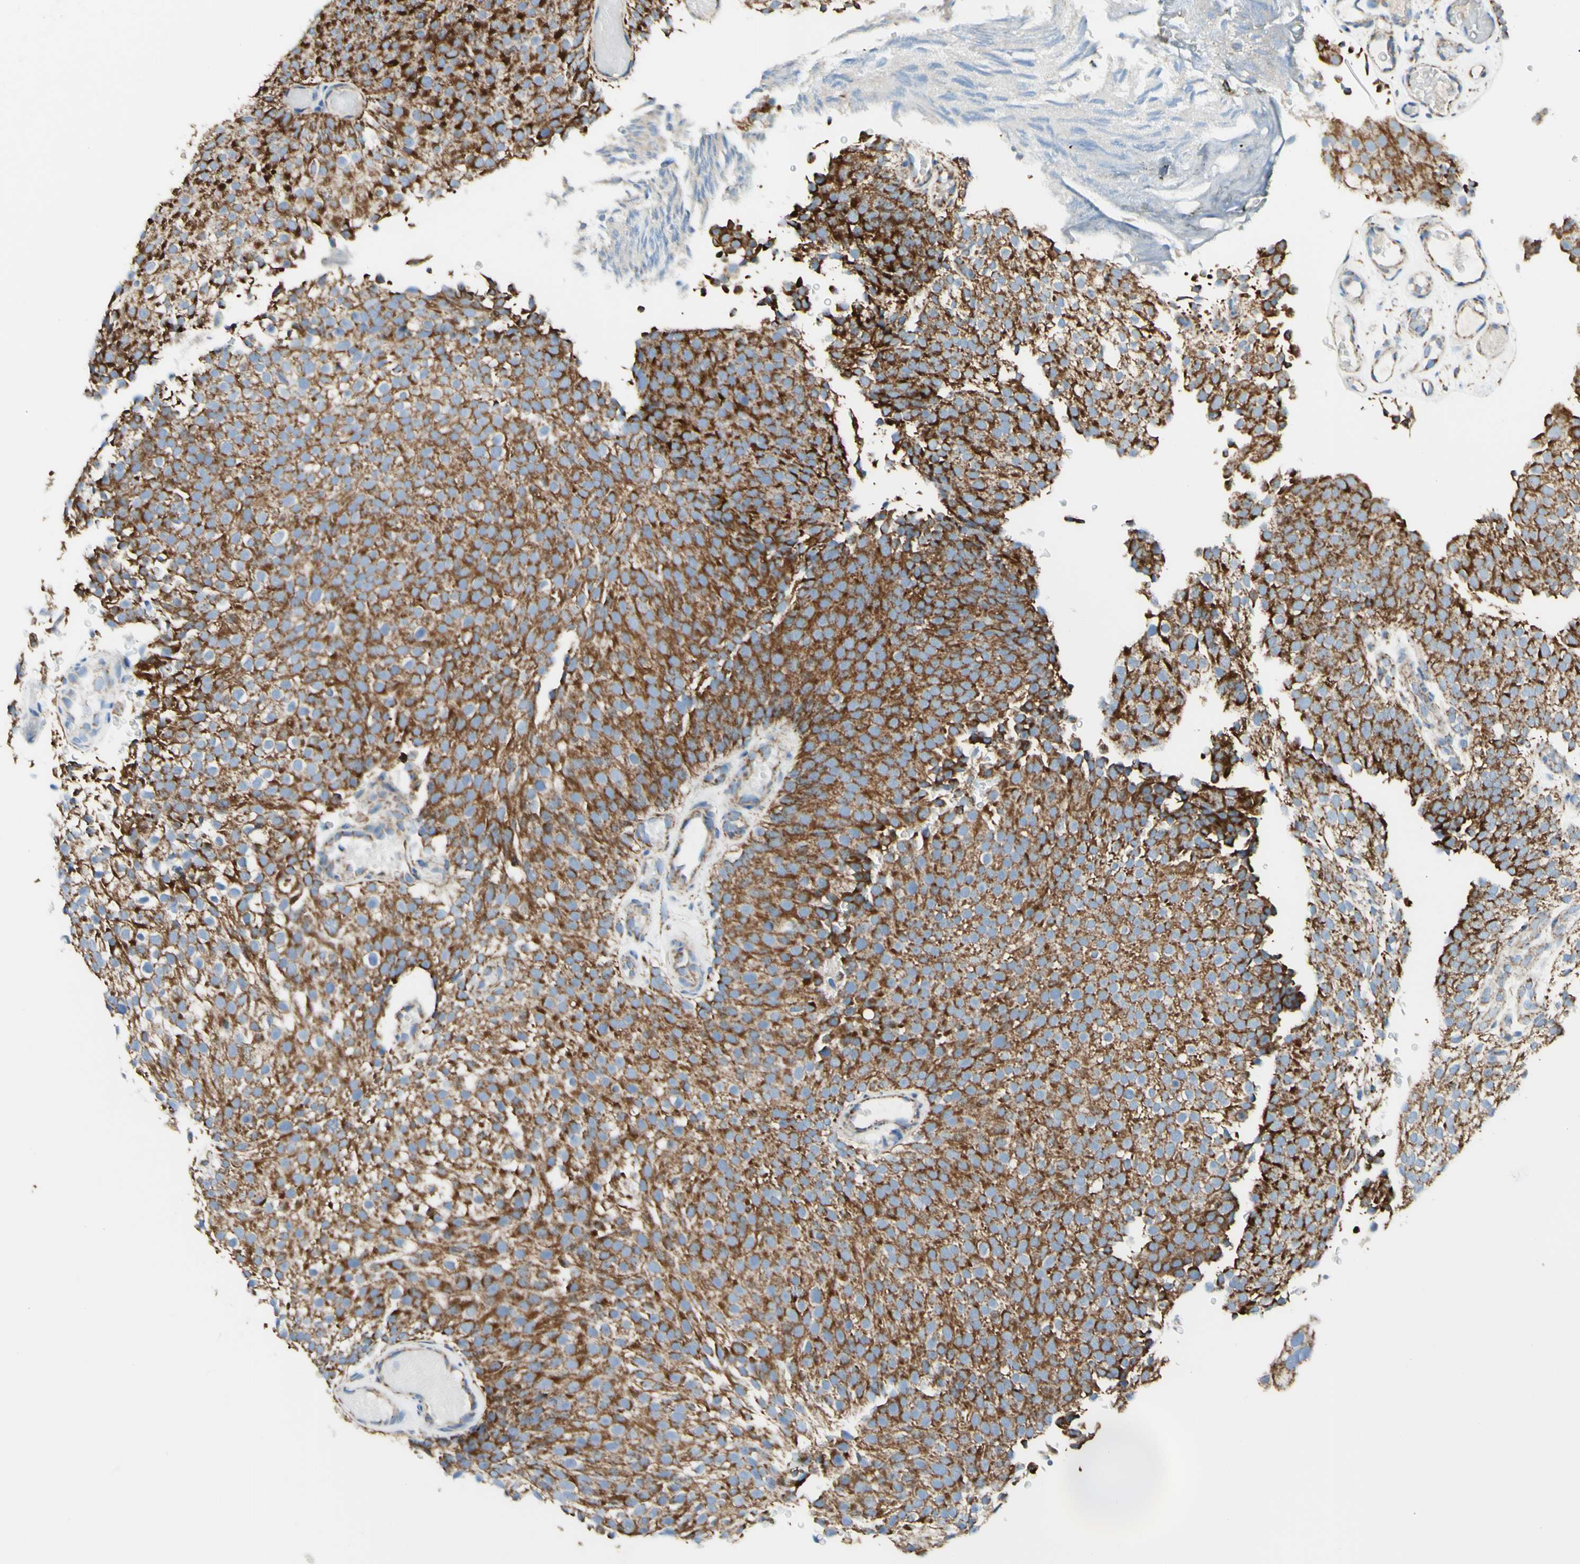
{"staining": {"intensity": "strong", "quantity": ">75%", "location": "cytoplasmic/membranous"}, "tissue": "urothelial cancer", "cell_type": "Tumor cells", "image_type": "cancer", "snomed": [{"axis": "morphology", "description": "Urothelial carcinoma, Low grade"}, {"axis": "topography", "description": "Urinary bladder"}], "caption": "The histopathology image exhibits immunohistochemical staining of low-grade urothelial carcinoma. There is strong cytoplasmic/membranous staining is identified in approximately >75% of tumor cells.", "gene": "ARMC10", "patient": {"sex": "male", "age": 78}}